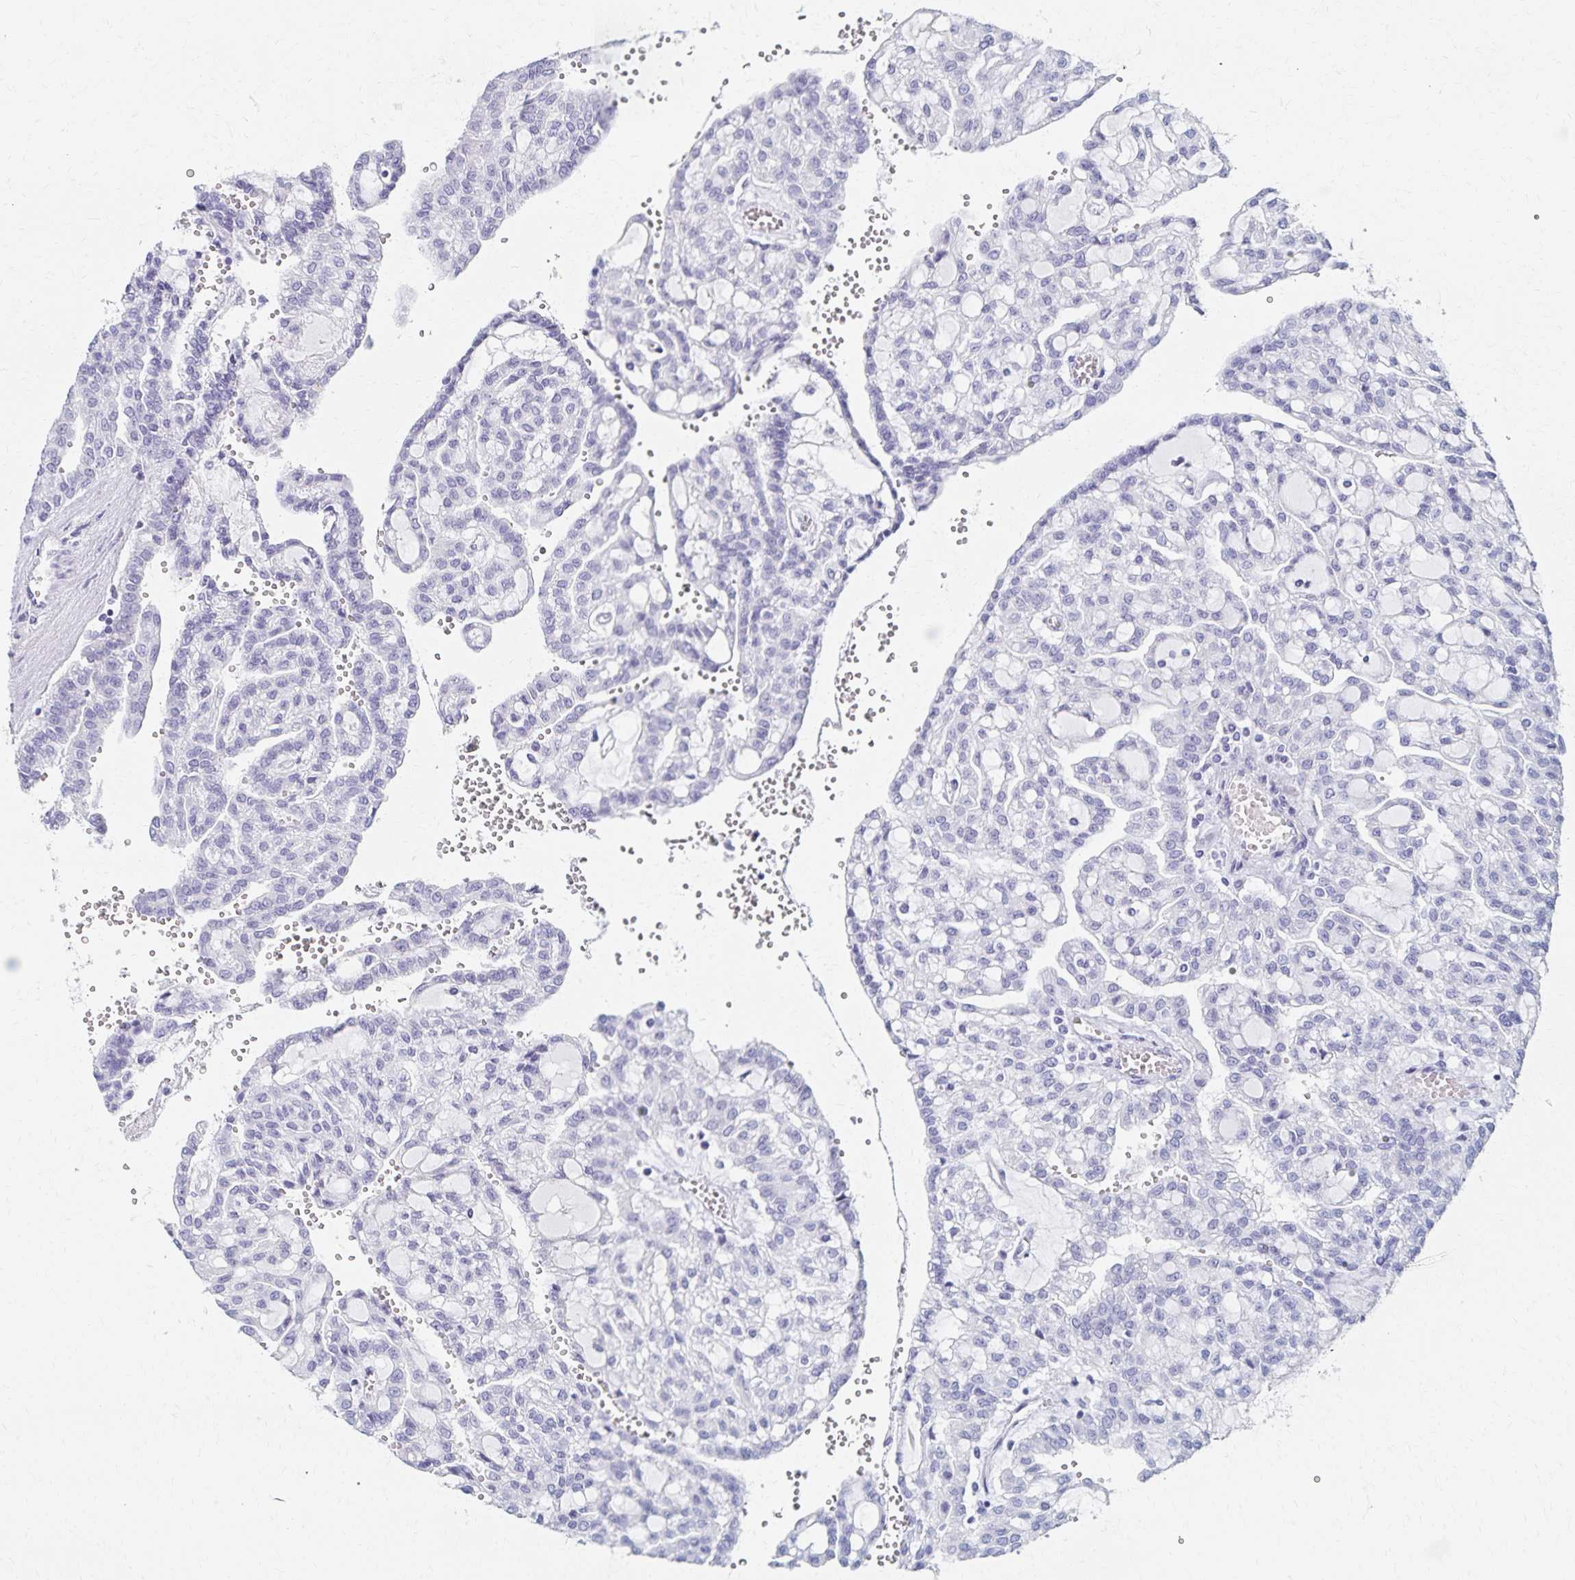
{"staining": {"intensity": "negative", "quantity": "none", "location": "none"}, "tissue": "renal cancer", "cell_type": "Tumor cells", "image_type": "cancer", "snomed": [{"axis": "morphology", "description": "Adenocarcinoma, NOS"}, {"axis": "topography", "description": "Kidney"}], "caption": "Tumor cells are negative for protein expression in human renal adenocarcinoma. Brightfield microscopy of IHC stained with DAB (3,3'-diaminobenzidine) (brown) and hematoxylin (blue), captured at high magnification.", "gene": "C2orf50", "patient": {"sex": "male", "age": 63}}